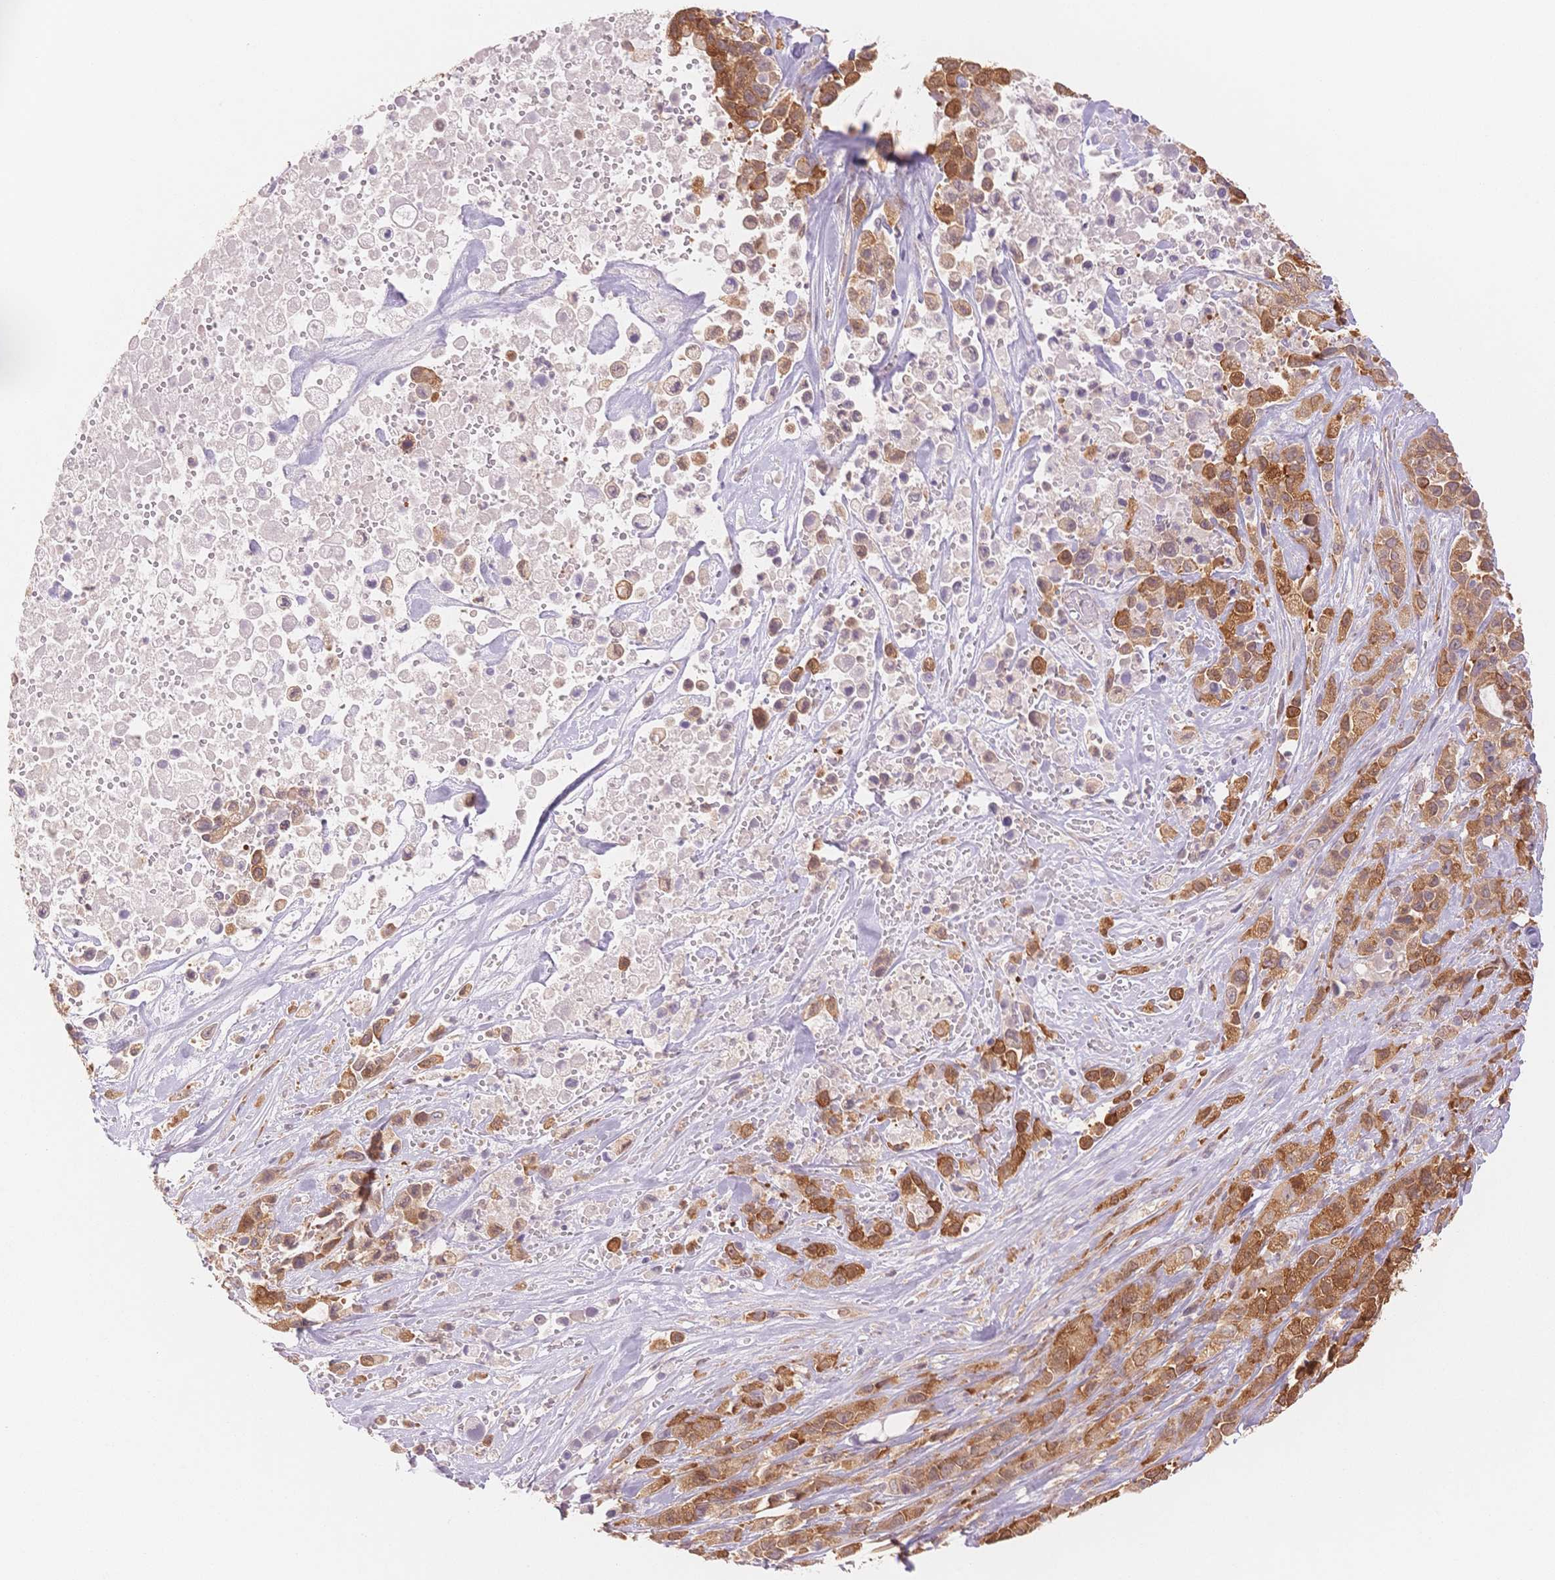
{"staining": {"intensity": "moderate", "quantity": ">75%", "location": "cytoplasmic/membranous"}, "tissue": "pancreatic cancer", "cell_type": "Tumor cells", "image_type": "cancer", "snomed": [{"axis": "morphology", "description": "Adenocarcinoma, NOS"}, {"axis": "topography", "description": "Pancreas"}], "caption": "High-power microscopy captured an immunohistochemistry (IHC) micrograph of pancreatic adenocarcinoma, revealing moderate cytoplasmic/membranous staining in approximately >75% of tumor cells.", "gene": "STK39", "patient": {"sex": "male", "age": 44}}